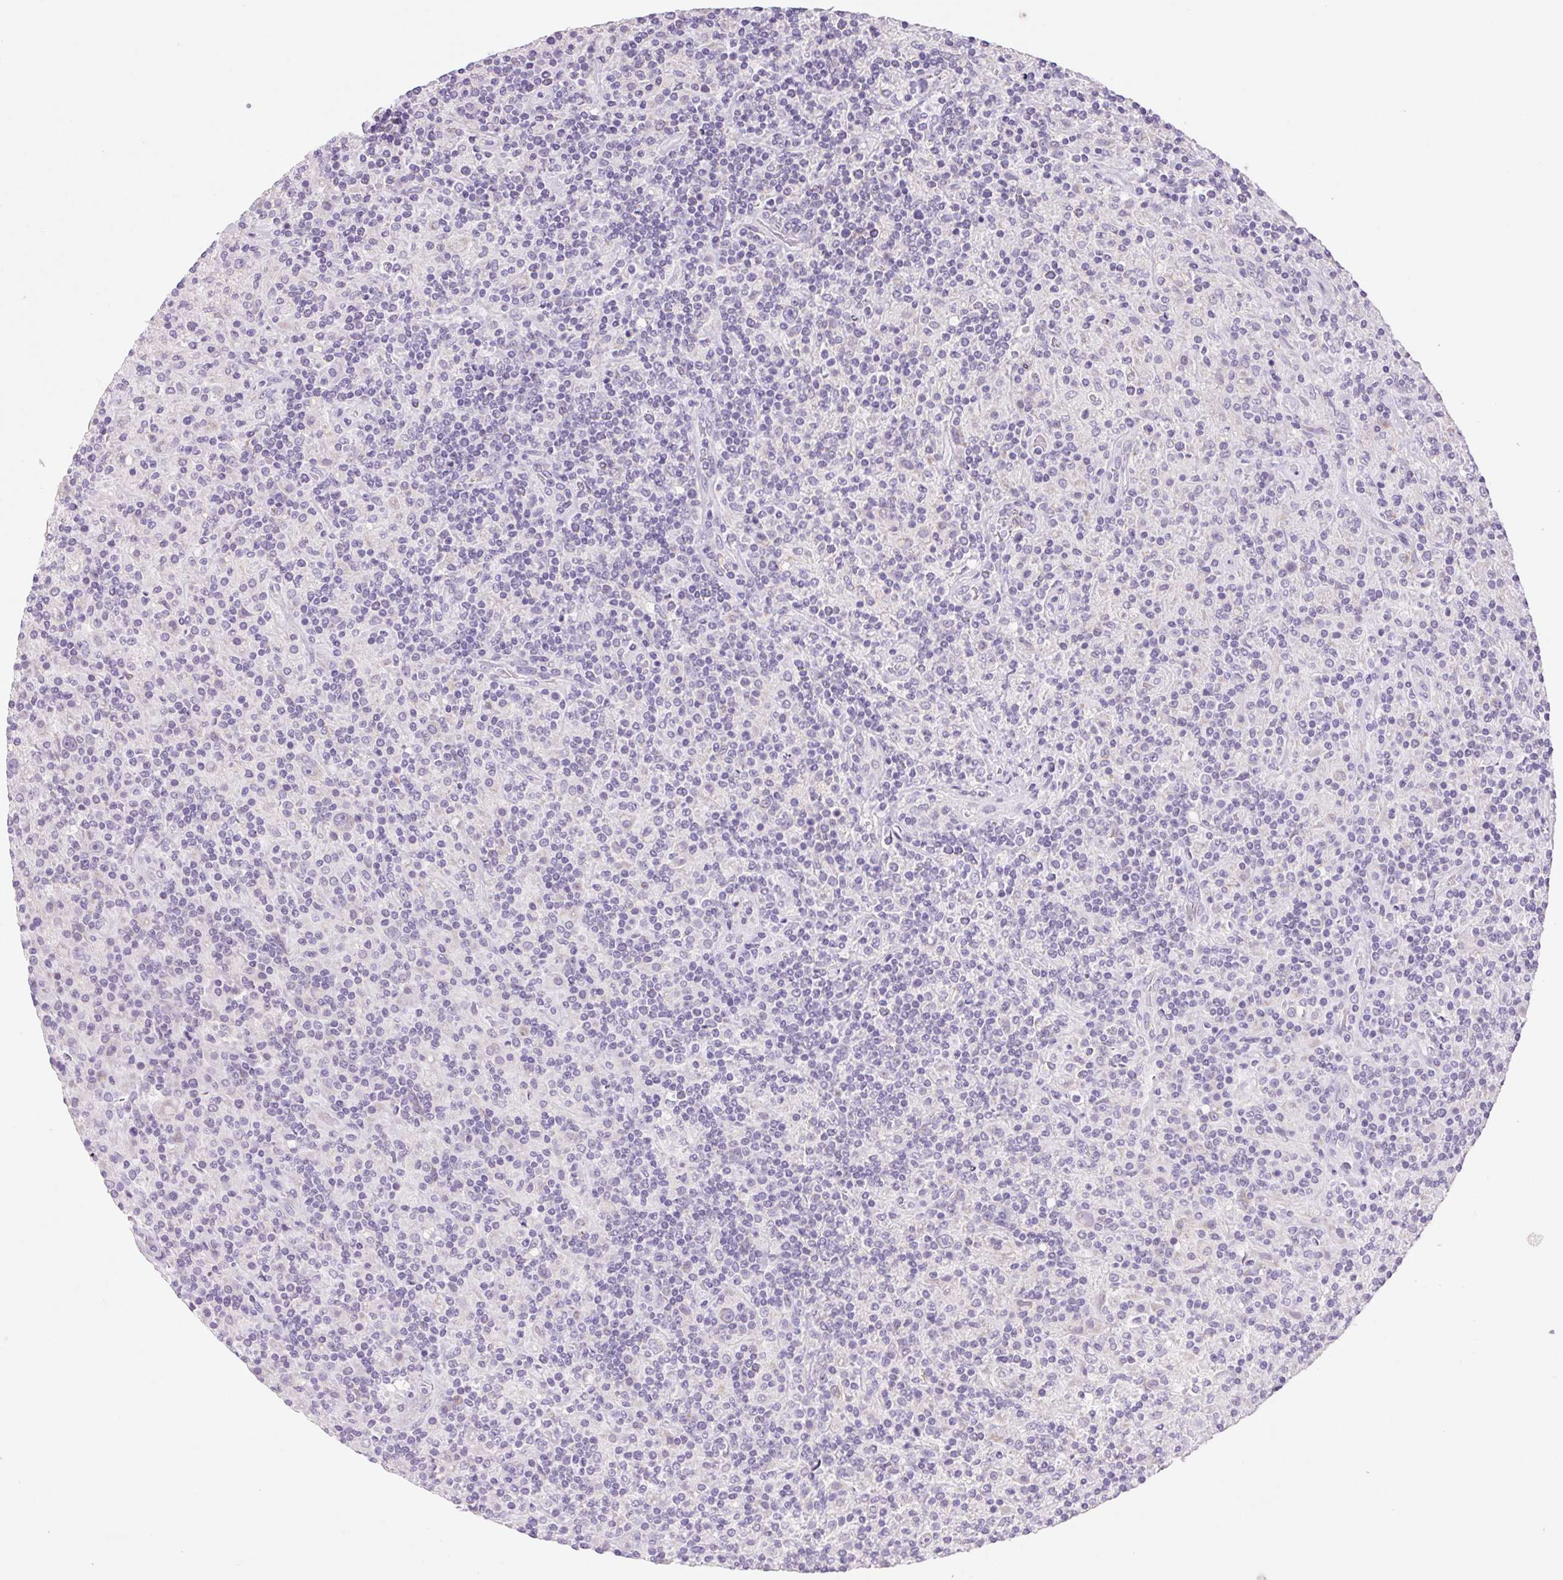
{"staining": {"intensity": "negative", "quantity": "none", "location": "none"}, "tissue": "lymphoma", "cell_type": "Tumor cells", "image_type": "cancer", "snomed": [{"axis": "morphology", "description": "Hodgkin's disease, NOS"}, {"axis": "topography", "description": "Lymph node"}], "caption": "Micrograph shows no protein staining in tumor cells of Hodgkin's disease tissue.", "gene": "DPPA5", "patient": {"sex": "male", "age": 70}}